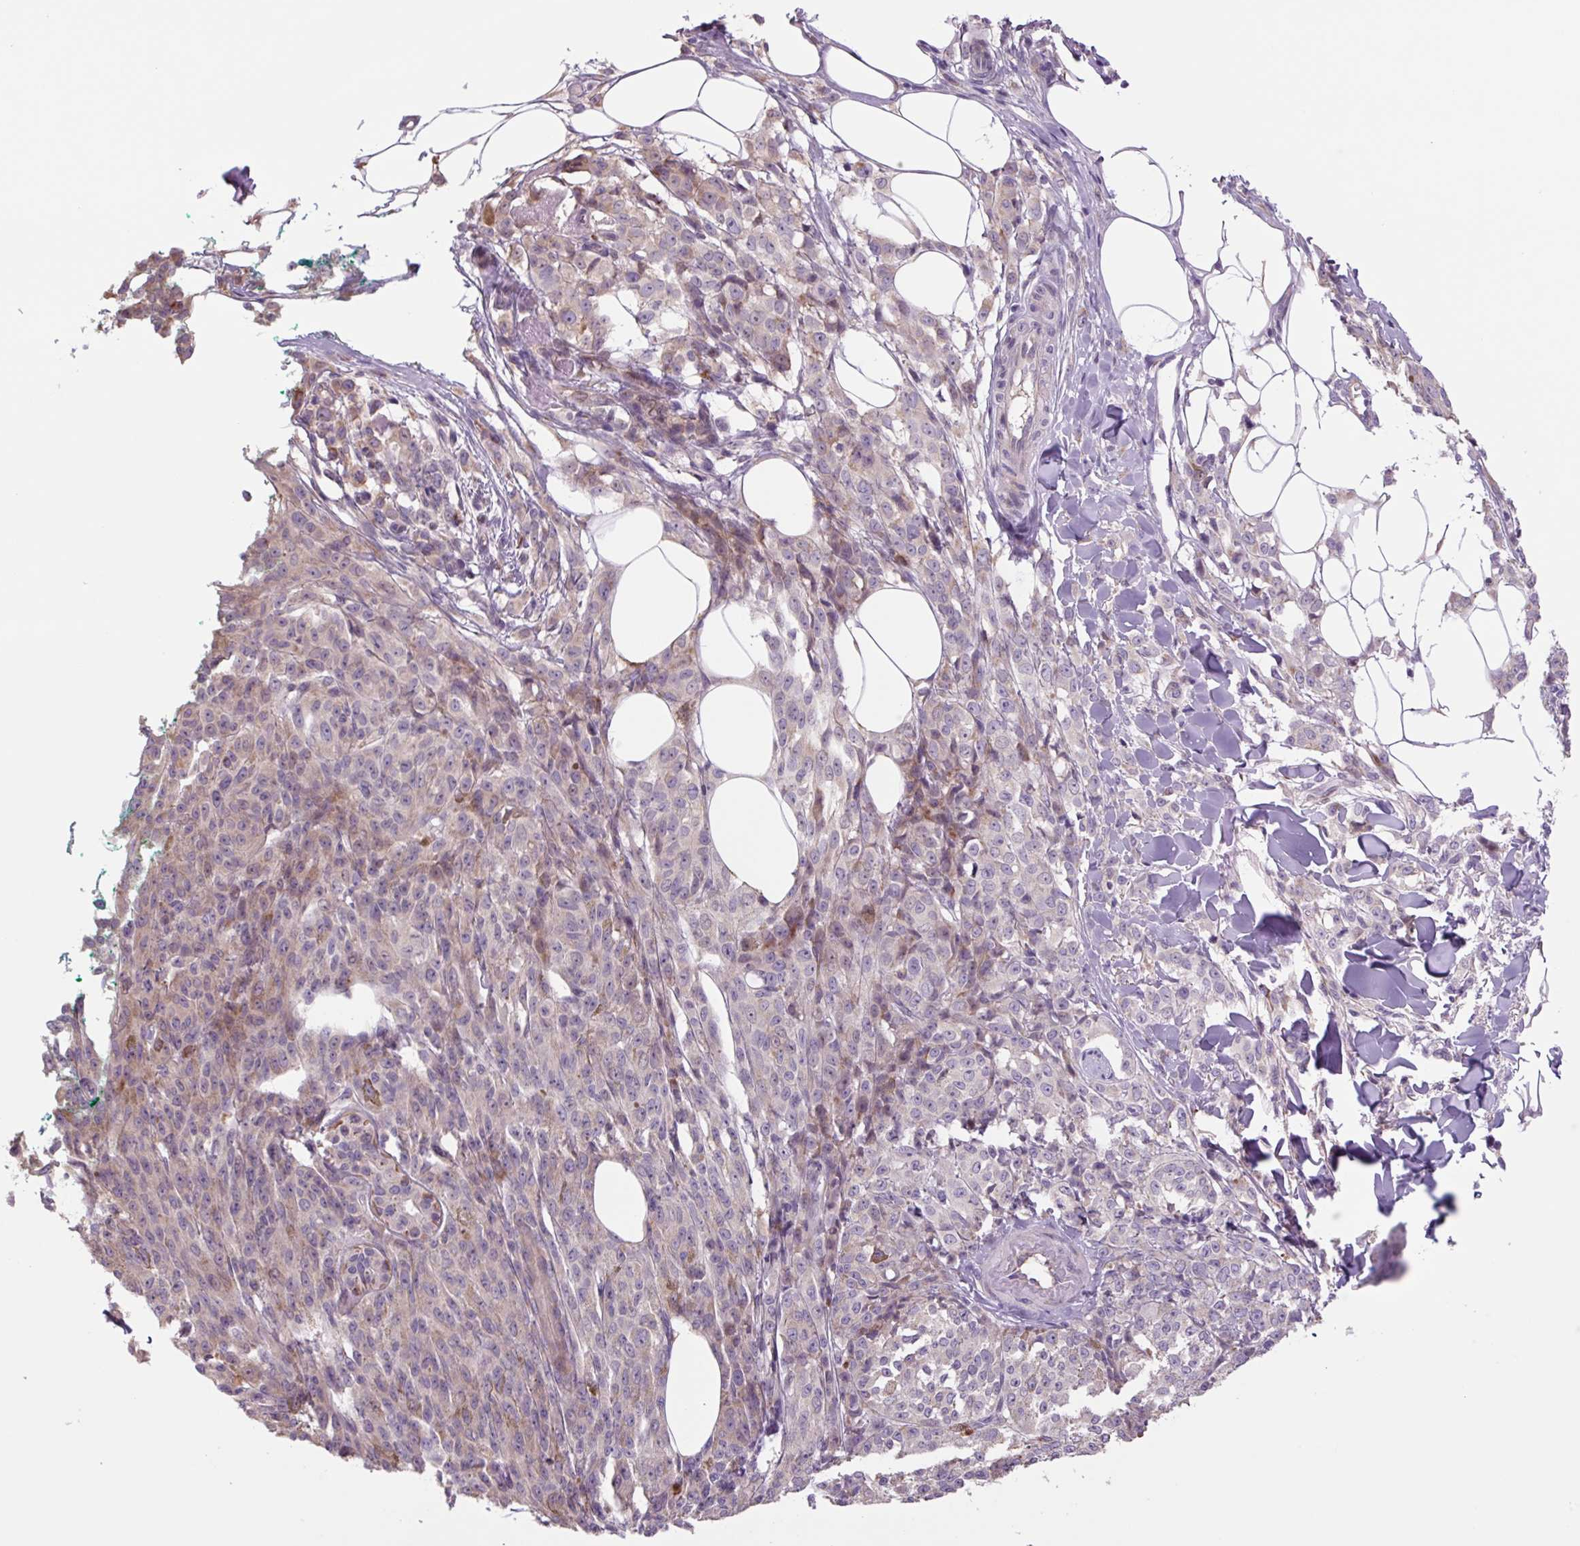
{"staining": {"intensity": "weak", "quantity": "<25%", "location": "cytoplasmic/membranous"}, "tissue": "melanoma", "cell_type": "Tumor cells", "image_type": "cancer", "snomed": [{"axis": "morphology", "description": "Malignant melanoma, NOS"}, {"axis": "topography", "description": "Skin"}], "caption": "A micrograph of human malignant melanoma is negative for staining in tumor cells.", "gene": "PLA2G4A", "patient": {"sex": "female", "age": 52}}